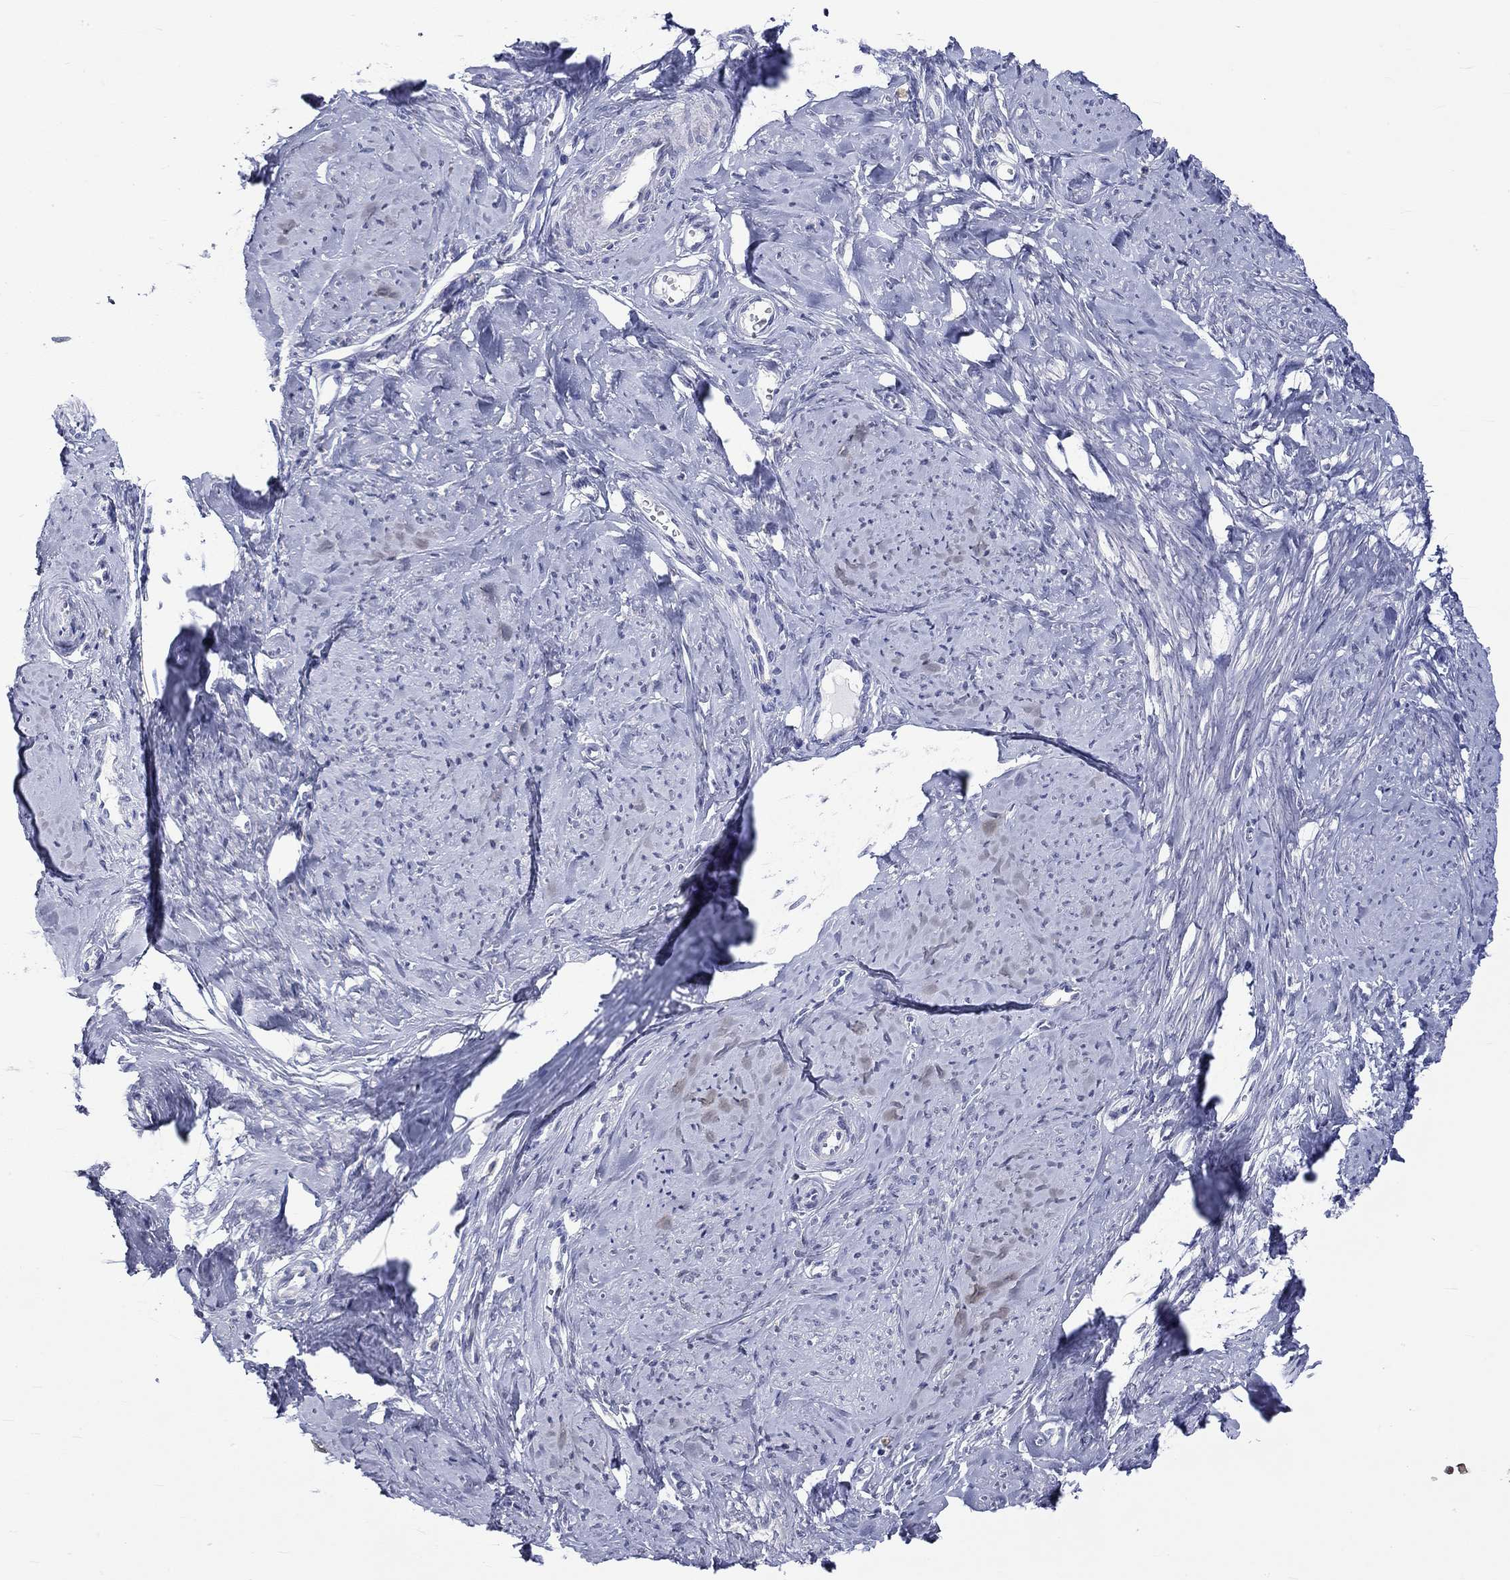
{"staining": {"intensity": "negative", "quantity": "none", "location": "none"}, "tissue": "smooth muscle", "cell_type": "Smooth muscle cells", "image_type": "normal", "snomed": [{"axis": "morphology", "description": "Normal tissue, NOS"}, {"axis": "topography", "description": "Smooth muscle"}], "caption": "Immunohistochemistry (IHC) of benign human smooth muscle shows no expression in smooth muscle cells. (Brightfield microscopy of DAB IHC at high magnification).", "gene": "CERS1", "patient": {"sex": "female", "age": 48}}